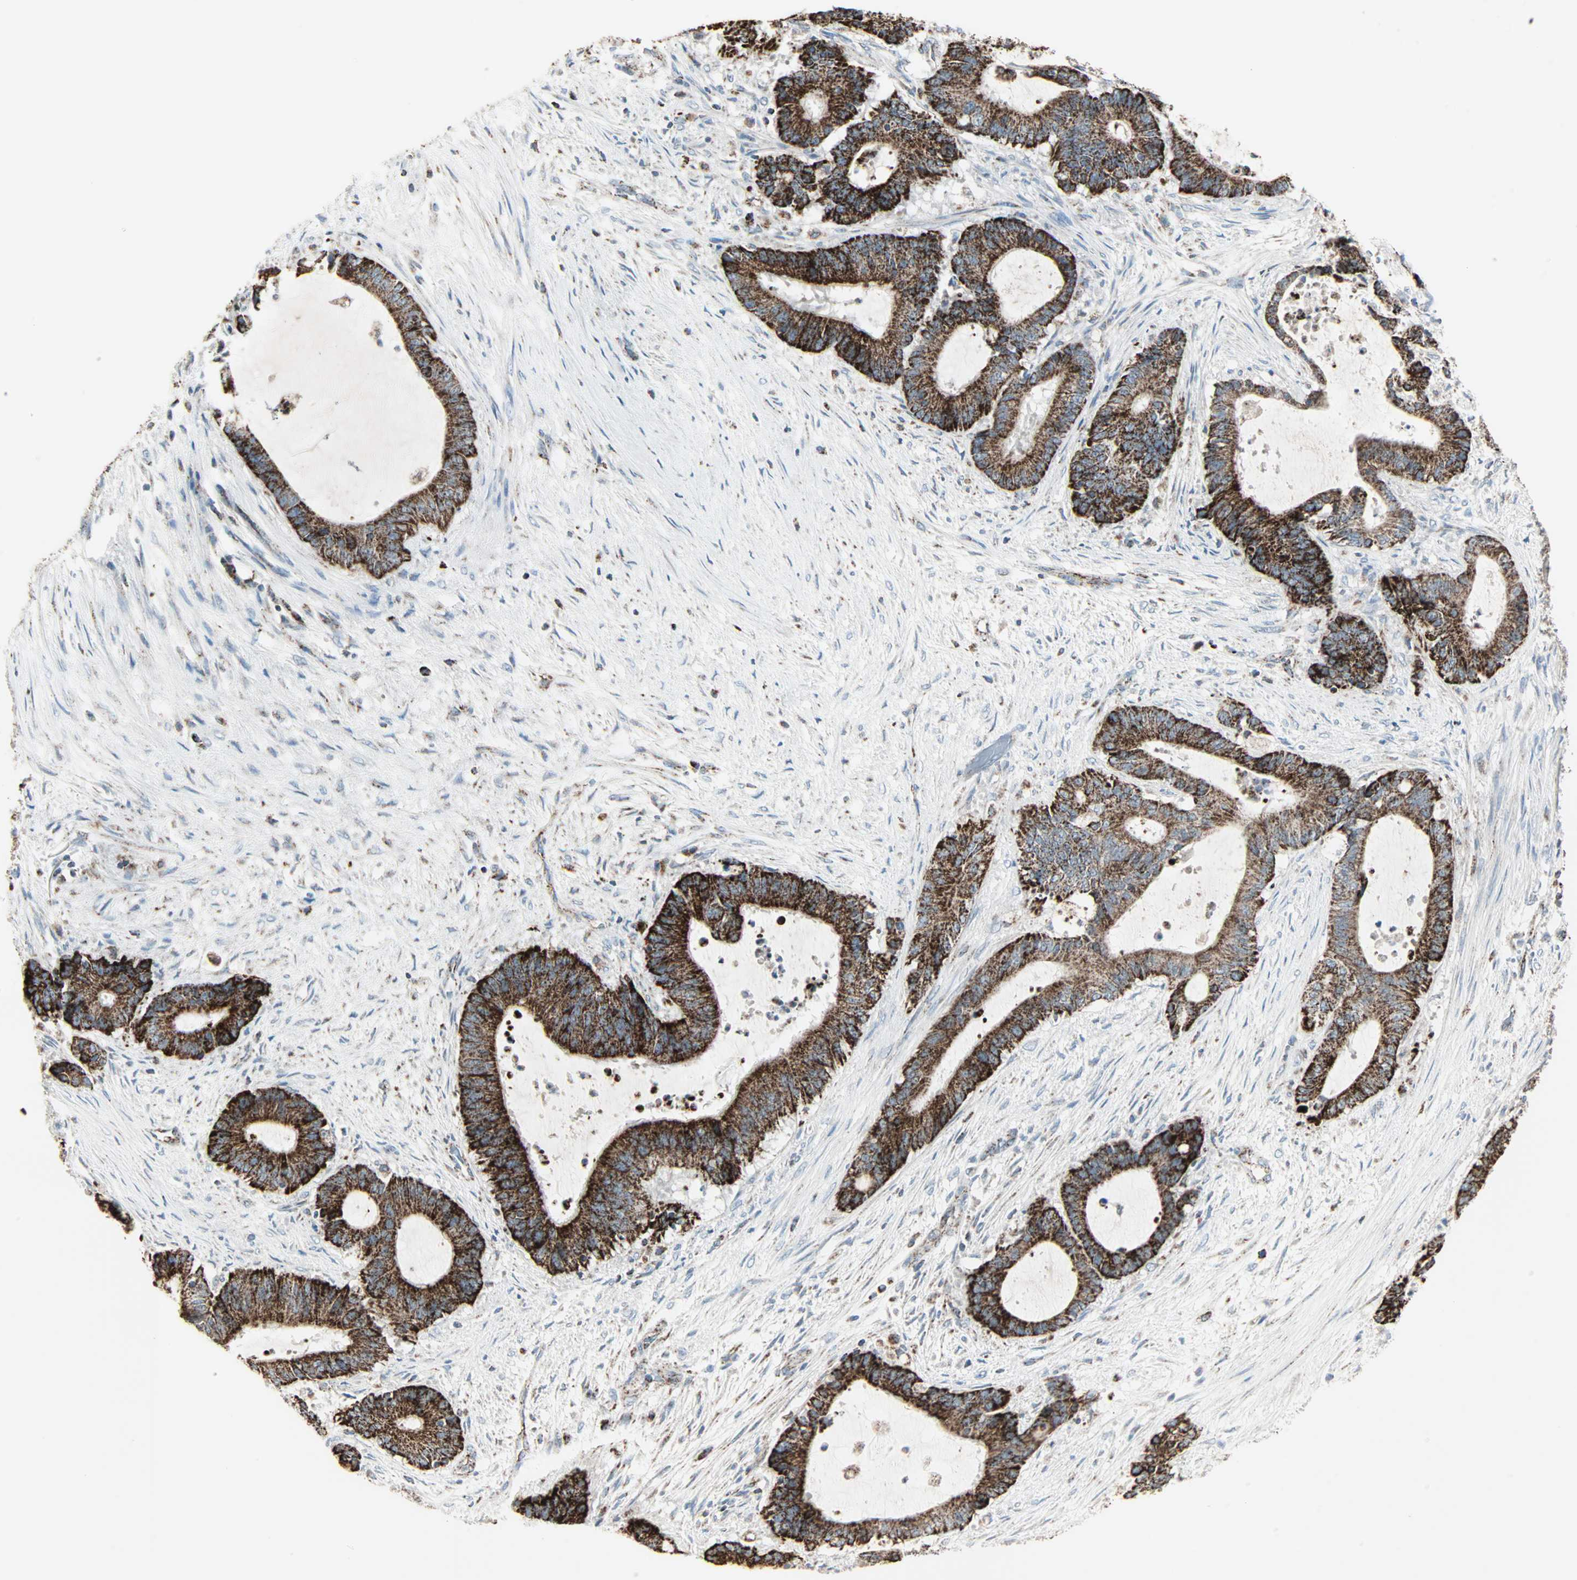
{"staining": {"intensity": "strong", "quantity": ">75%", "location": "cytoplasmic/membranous"}, "tissue": "liver cancer", "cell_type": "Tumor cells", "image_type": "cancer", "snomed": [{"axis": "morphology", "description": "Cholangiocarcinoma"}, {"axis": "topography", "description": "Liver"}], "caption": "Immunohistochemical staining of human liver cancer (cholangiocarcinoma) demonstrates high levels of strong cytoplasmic/membranous staining in about >75% of tumor cells. The protein of interest is stained brown, and the nuclei are stained in blue (DAB IHC with brightfield microscopy, high magnification).", "gene": "IDH2", "patient": {"sex": "female", "age": 73}}